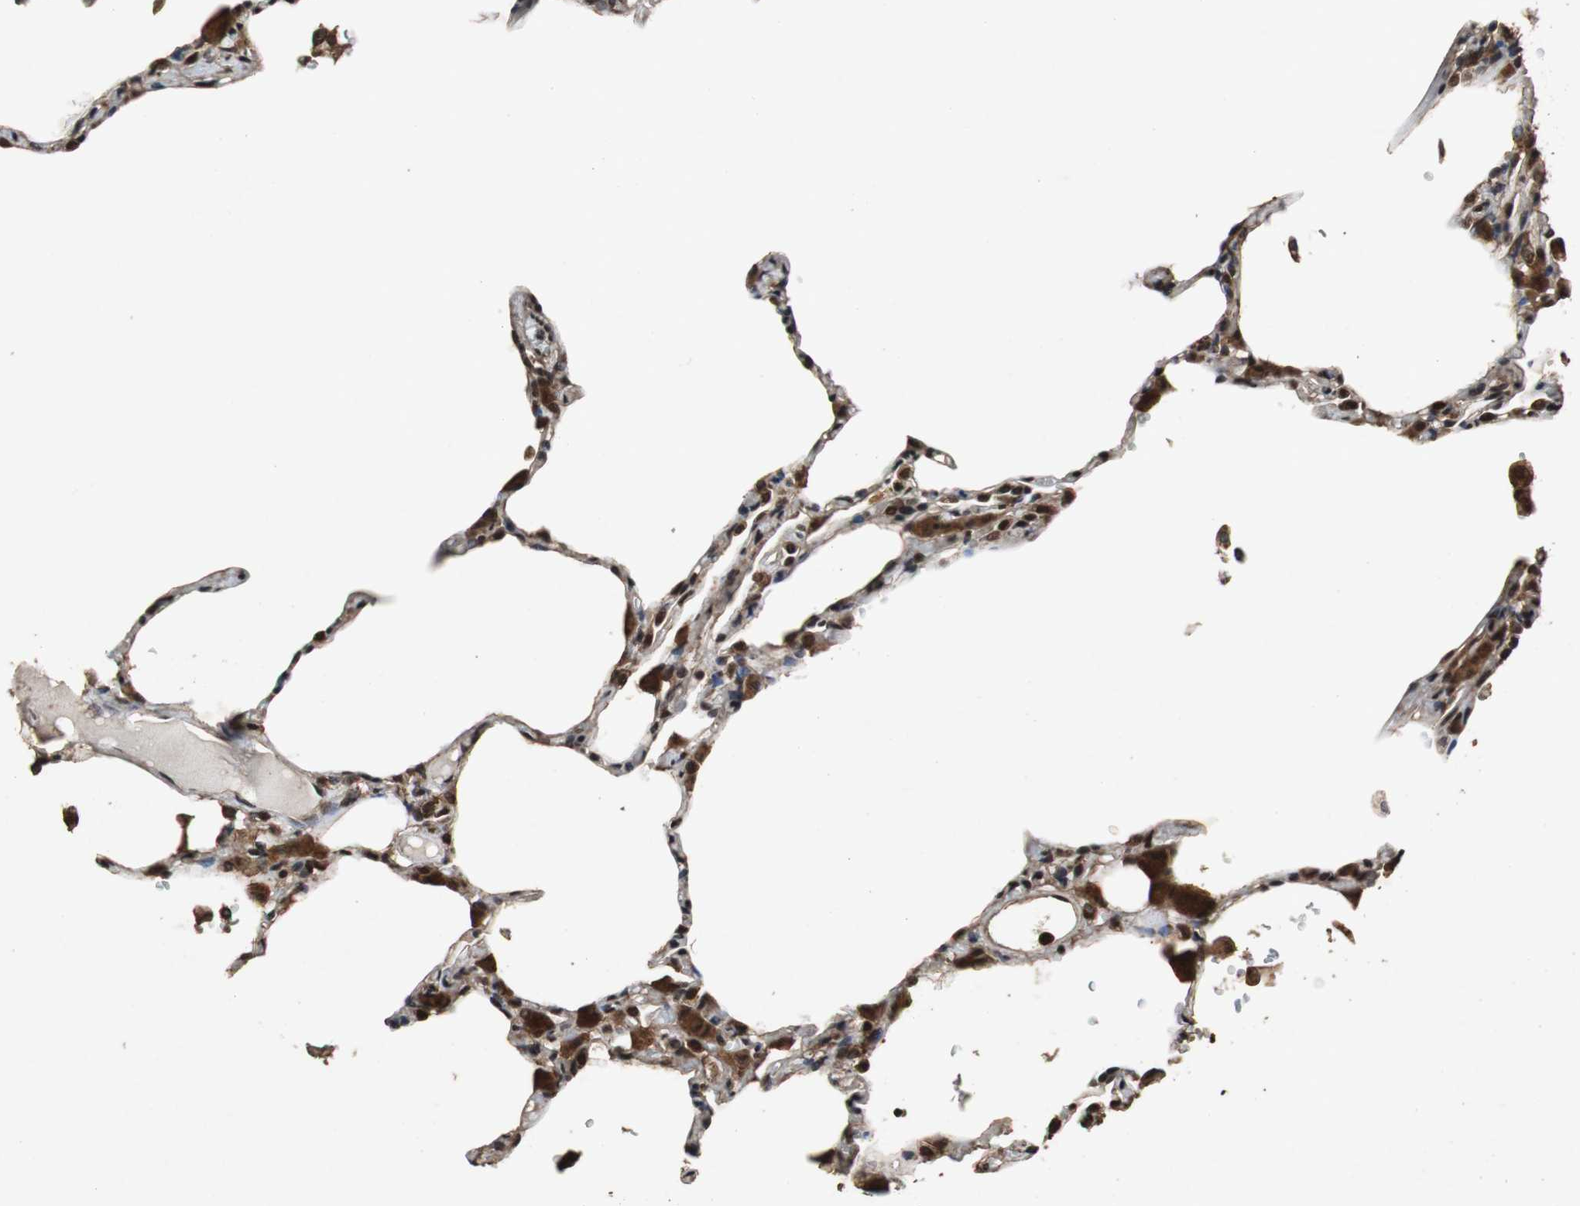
{"staining": {"intensity": "strong", "quantity": ">75%", "location": "cytoplasmic/membranous,nuclear"}, "tissue": "lung", "cell_type": "Alveolar cells", "image_type": "normal", "snomed": [{"axis": "morphology", "description": "Normal tissue, NOS"}, {"axis": "topography", "description": "Lung"}], "caption": "A high-resolution histopathology image shows immunohistochemistry staining of unremarkable lung, which demonstrates strong cytoplasmic/membranous,nuclear positivity in about >75% of alveolar cells.", "gene": "ZNF18", "patient": {"sex": "female", "age": 49}}